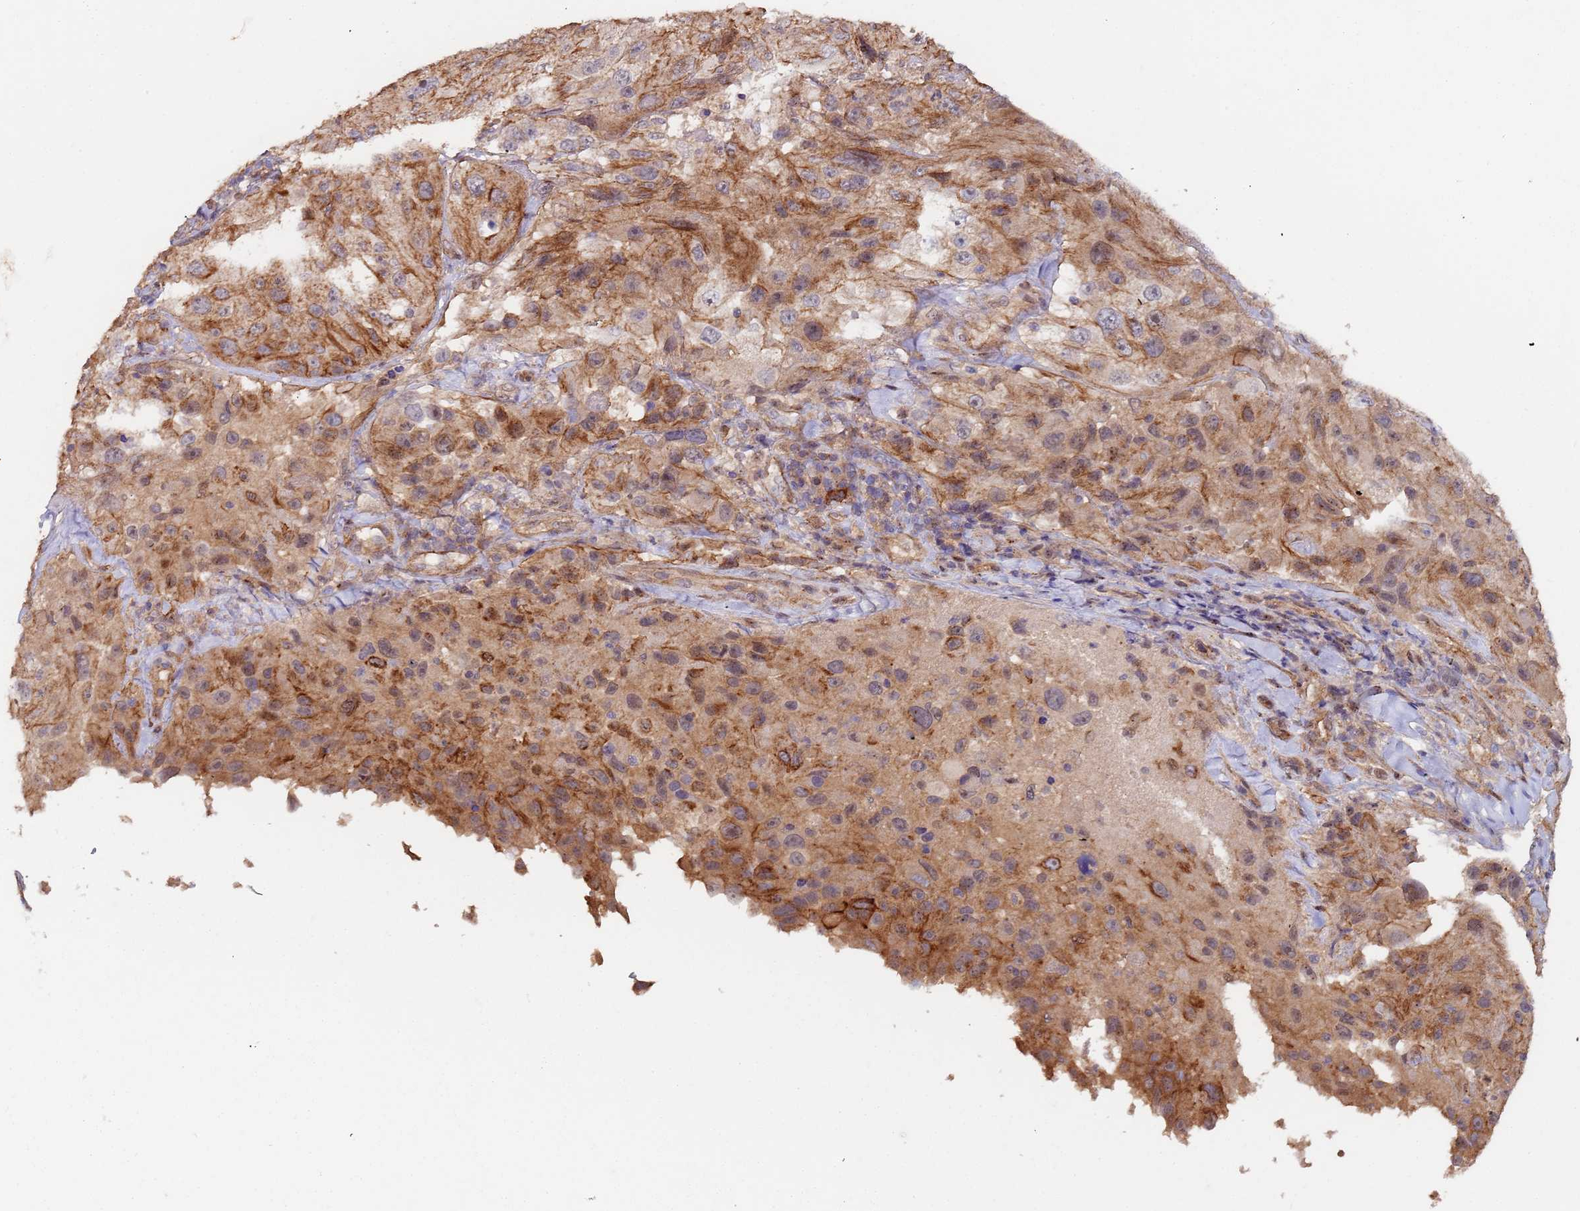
{"staining": {"intensity": "strong", "quantity": ">75%", "location": "cytoplasmic/membranous"}, "tissue": "melanoma", "cell_type": "Tumor cells", "image_type": "cancer", "snomed": [{"axis": "morphology", "description": "Malignant melanoma, Metastatic site"}, {"axis": "topography", "description": "Lymph node"}], "caption": "Approximately >75% of tumor cells in melanoma demonstrate strong cytoplasmic/membranous protein staining as visualized by brown immunohistochemical staining.", "gene": "KANSL1L", "patient": {"sex": "male", "age": 62}}